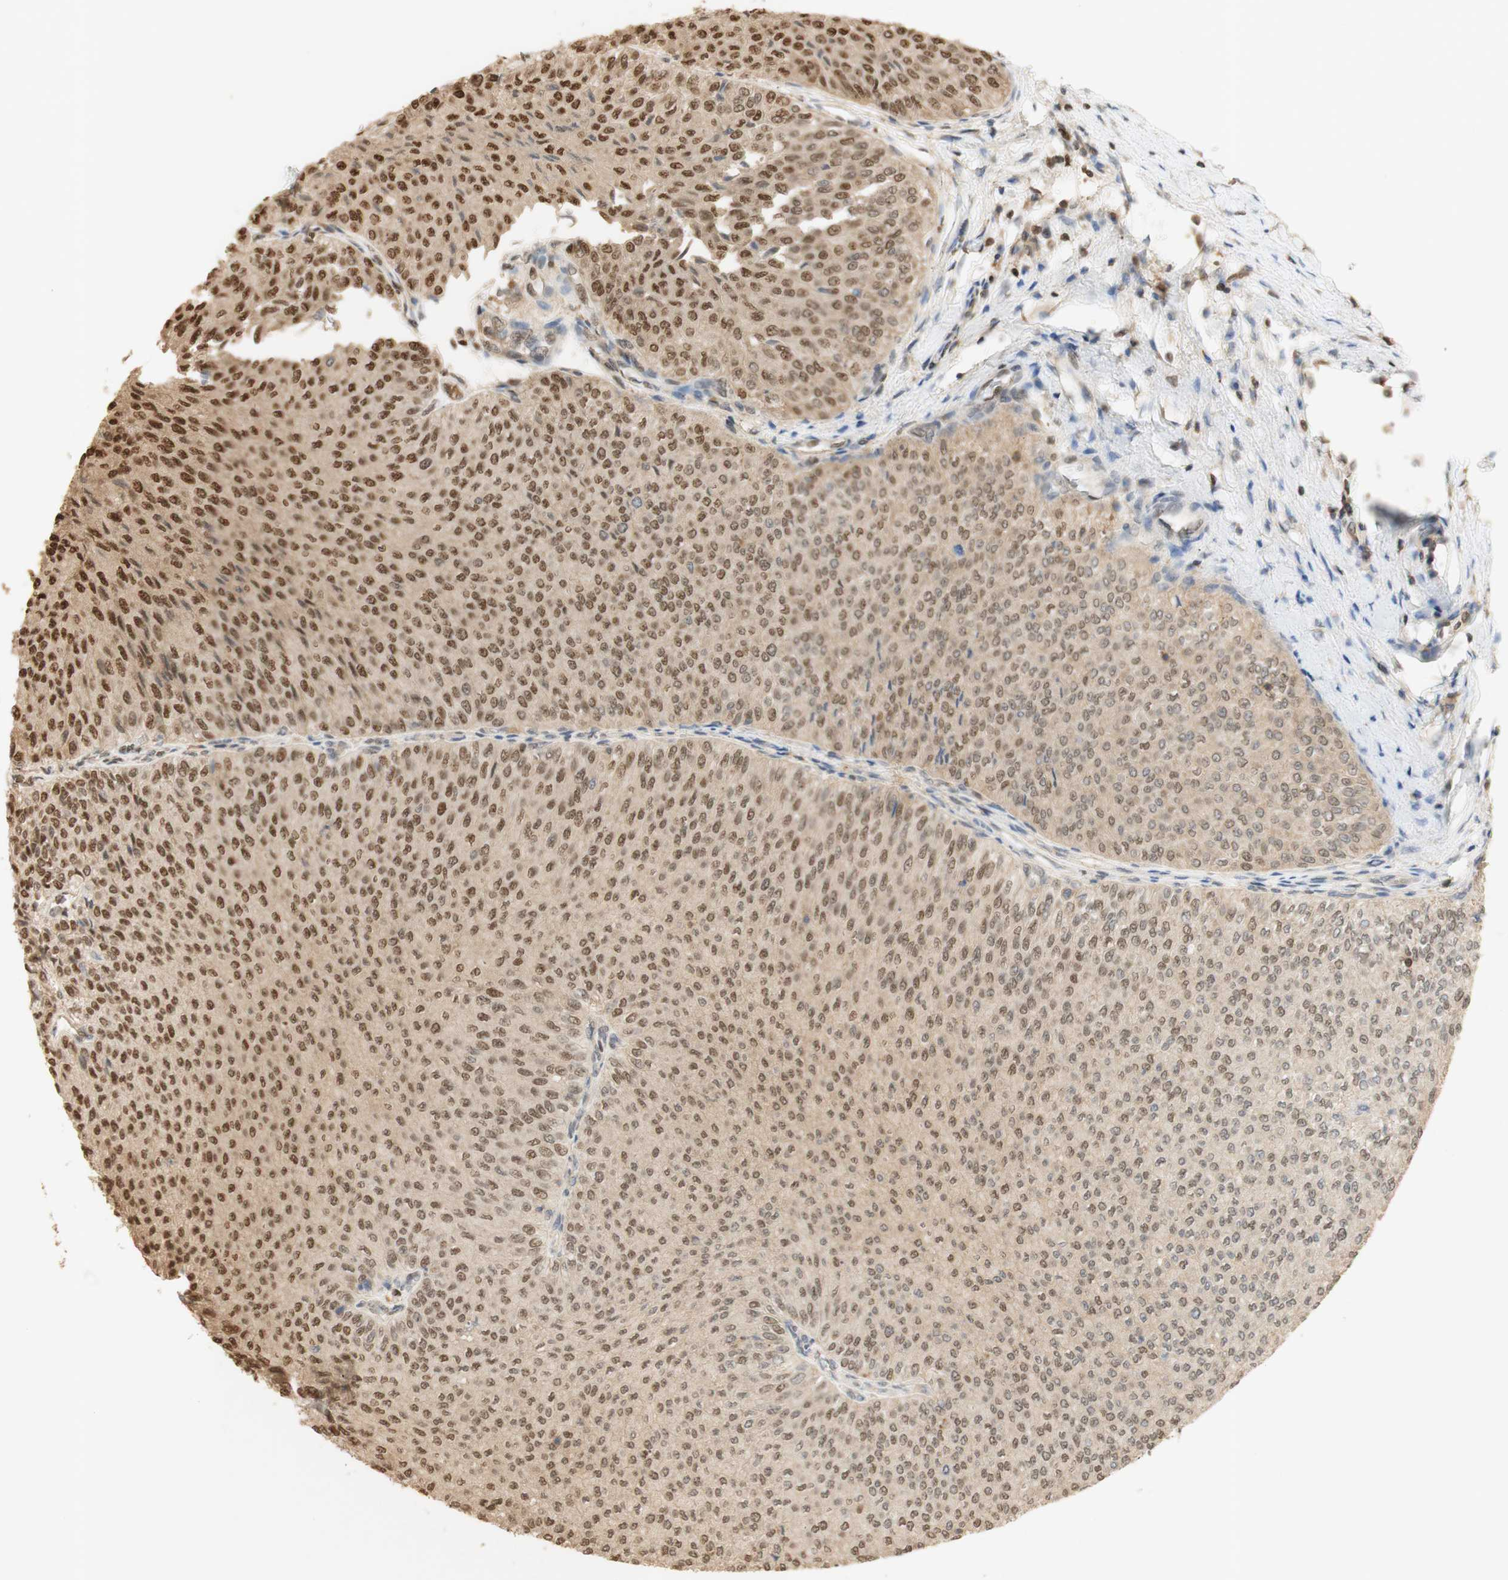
{"staining": {"intensity": "moderate", "quantity": ">75%", "location": "cytoplasmic/membranous,nuclear"}, "tissue": "urothelial cancer", "cell_type": "Tumor cells", "image_type": "cancer", "snomed": [{"axis": "morphology", "description": "Urothelial carcinoma, Low grade"}, {"axis": "topography", "description": "Urinary bladder"}], "caption": "IHC photomicrograph of low-grade urothelial carcinoma stained for a protein (brown), which shows medium levels of moderate cytoplasmic/membranous and nuclear expression in about >75% of tumor cells.", "gene": "NAP1L4", "patient": {"sex": "male", "age": 78}}